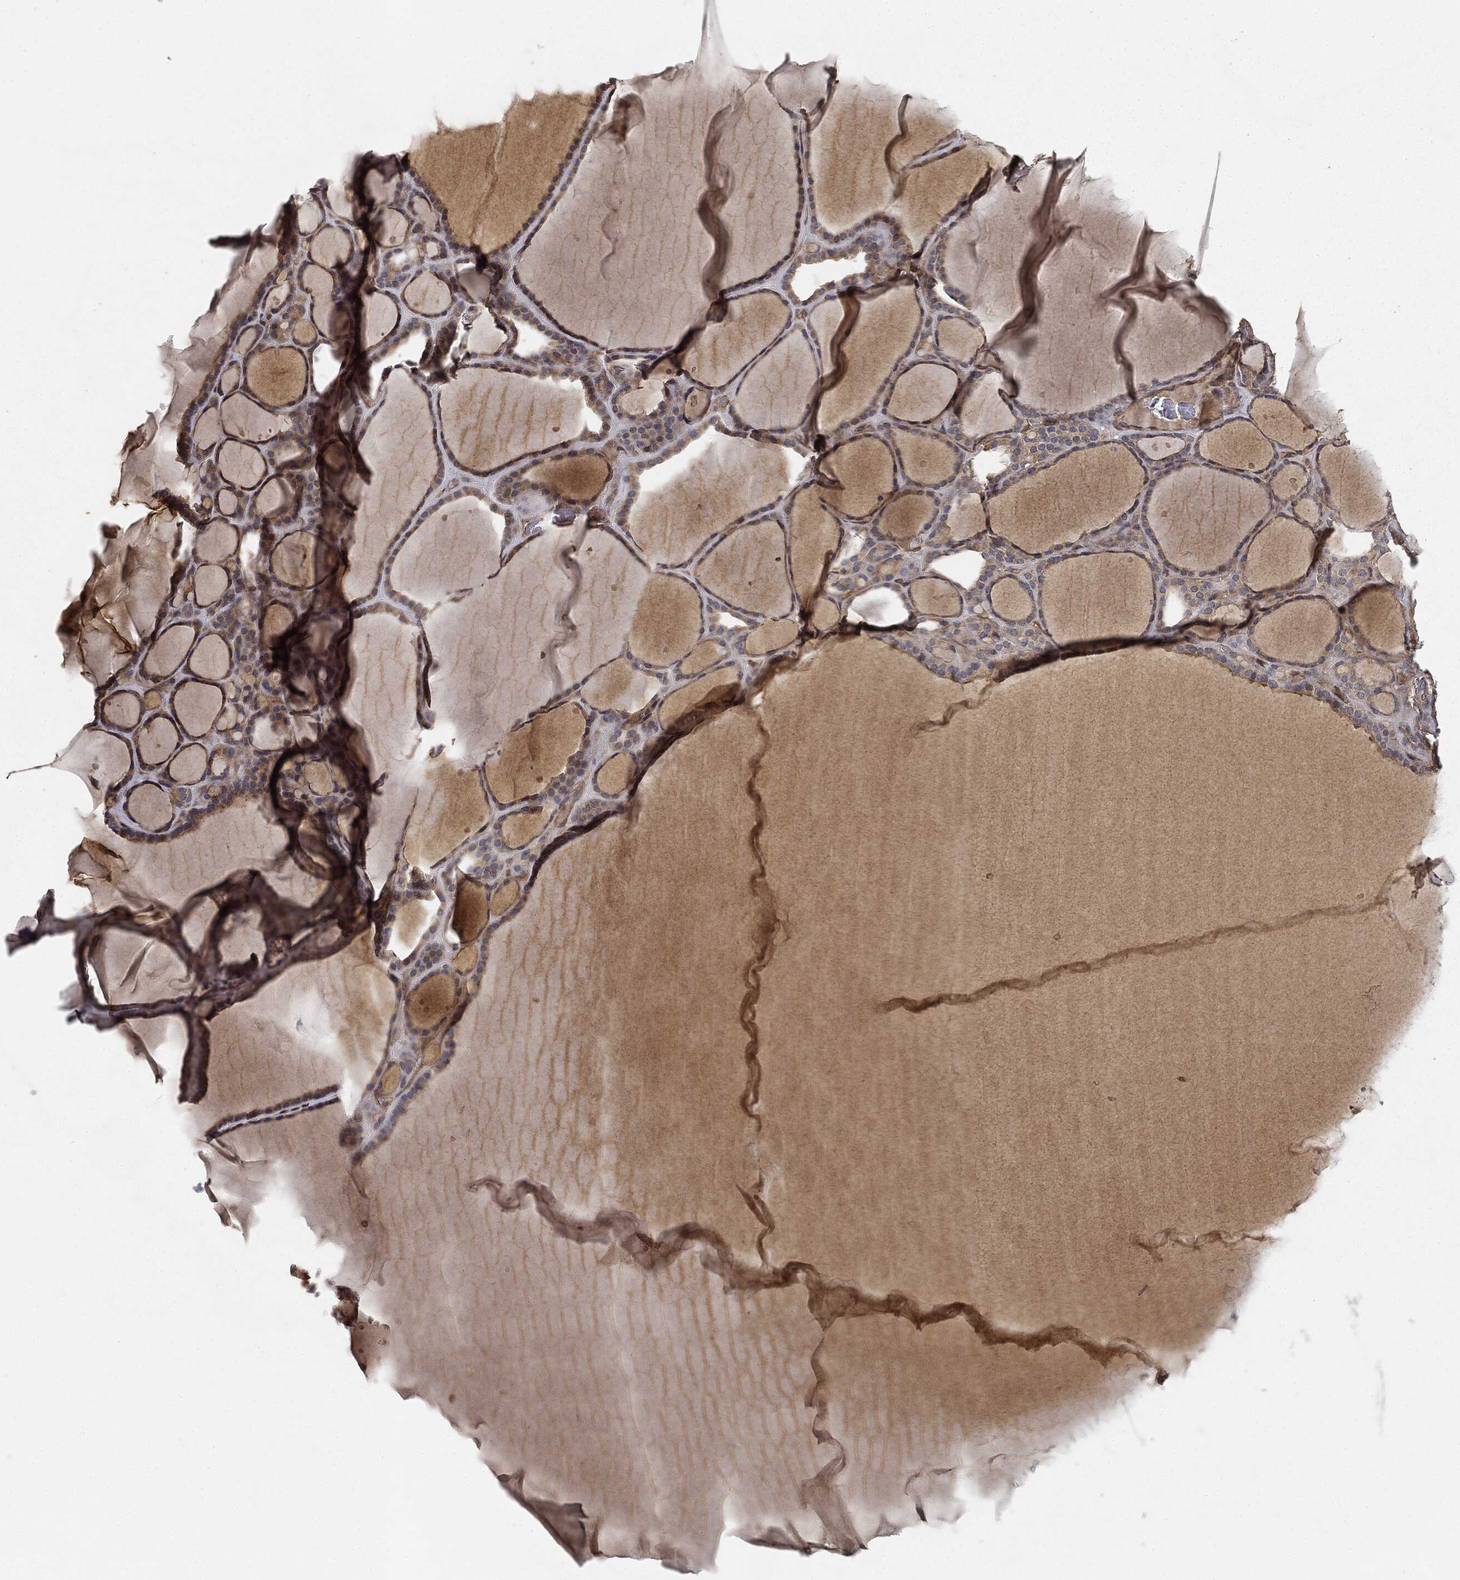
{"staining": {"intensity": "moderate", "quantity": "25%-75%", "location": "cytoplasmic/membranous"}, "tissue": "thyroid gland", "cell_type": "Glandular cells", "image_type": "normal", "snomed": [{"axis": "morphology", "description": "Normal tissue, NOS"}, {"axis": "topography", "description": "Thyroid gland"}], "caption": "Immunohistochemical staining of benign thyroid gland shows medium levels of moderate cytoplasmic/membranous positivity in about 25%-75% of glandular cells.", "gene": "MIER2", "patient": {"sex": "male", "age": 63}}